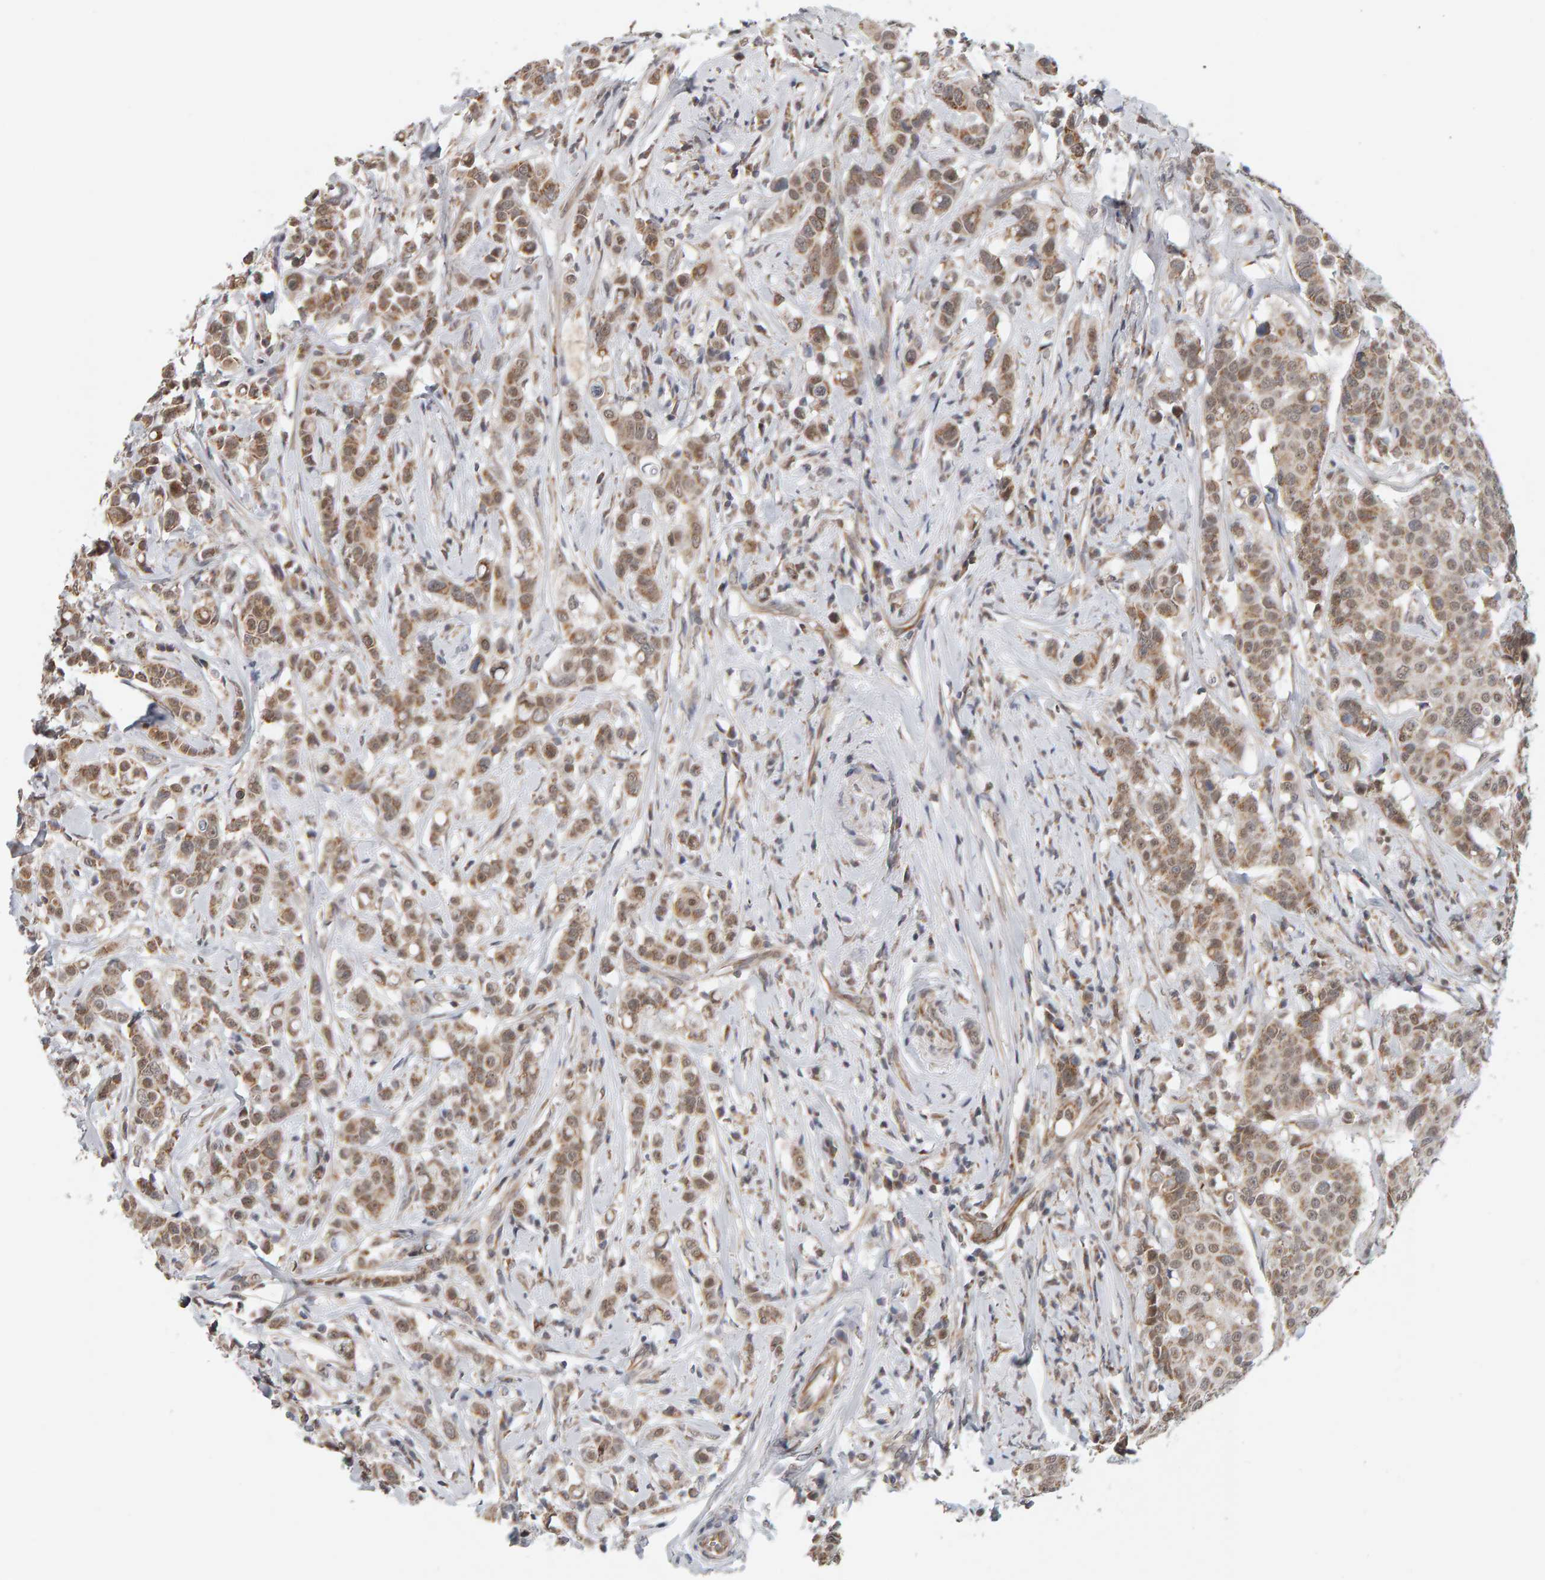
{"staining": {"intensity": "moderate", "quantity": ">75%", "location": "cytoplasmic/membranous,nuclear"}, "tissue": "breast cancer", "cell_type": "Tumor cells", "image_type": "cancer", "snomed": [{"axis": "morphology", "description": "Duct carcinoma"}, {"axis": "topography", "description": "Breast"}], "caption": "Moderate cytoplasmic/membranous and nuclear expression is identified in about >75% of tumor cells in breast cancer (intraductal carcinoma).", "gene": "DAP3", "patient": {"sex": "female", "age": 27}}